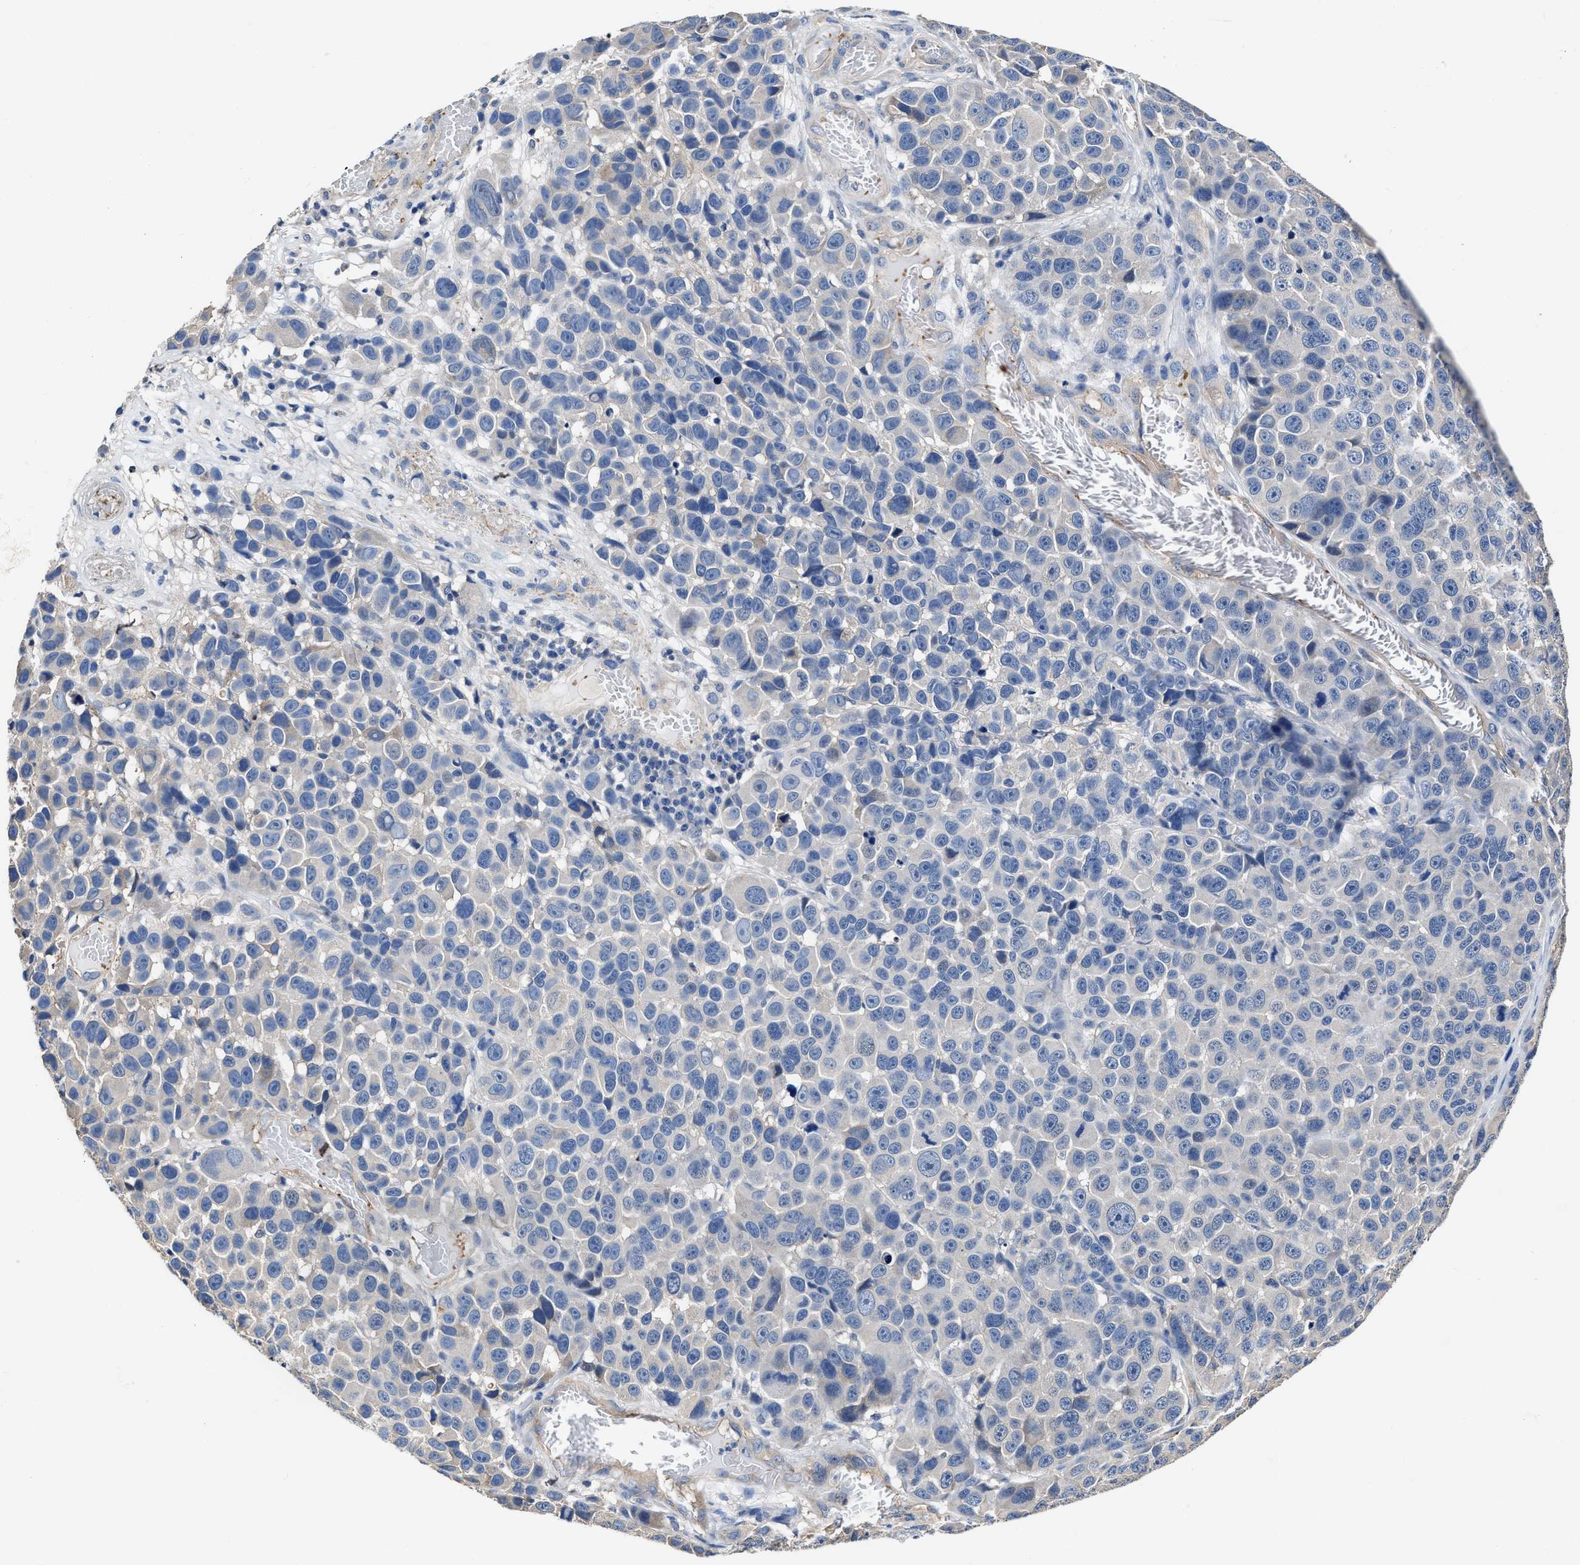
{"staining": {"intensity": "negative", "quantity": "none", "location": "none"}, "tissue": "melanoma", "cell_type": "Tumor cells", "image_type": "cancer", "snomed": [{"axis": "morphology", "description": "Malignant melanoma, NOS"}, {"axis": "topography", "description": "Skin"}], "caption": "The image reveals no staining of tumor cells in melanoma.", "gene": "C22orf42", "patient": {"sex": "male", "age": 53}}